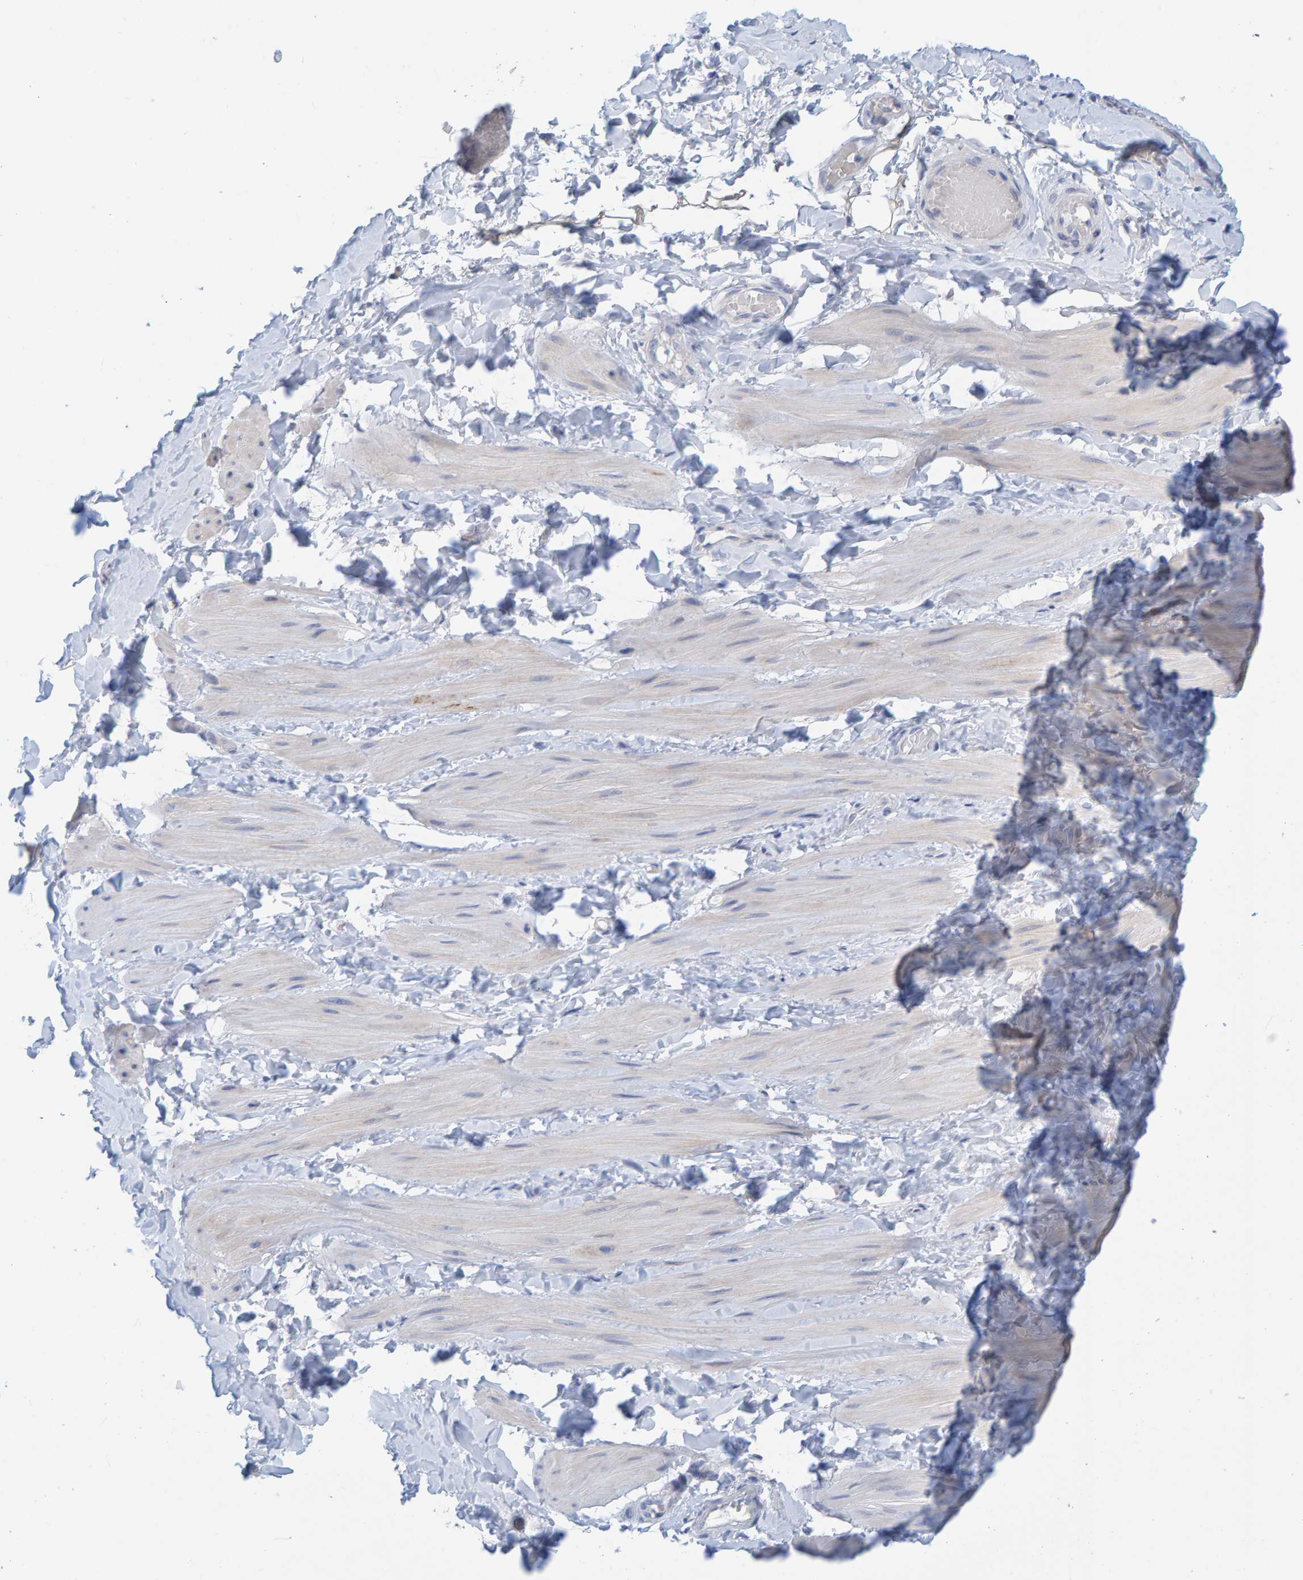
{"staining": {"intensity": "negative", "quantity": "none", "location": "none"}, "tissue": "soft tissue", "cell_type": "Fibroblasts", "image_type": "normal", "snomed": [{"axis": "morphology", "description": "Normal tissue, NOS"}, {"axis": "topography", "description": "Adipose tissue"}, {"axis": "topography", "description": "Vascular tissue"}, {"axis": "topography", "description": "Peripheral nerve tissue"}], "caption": "This is an IHC image of unremarkable soft tissue. There is no positivity in fibroblasts.", "gene": "KLHL11", "patient": {"sex": "male", "age": 25}}